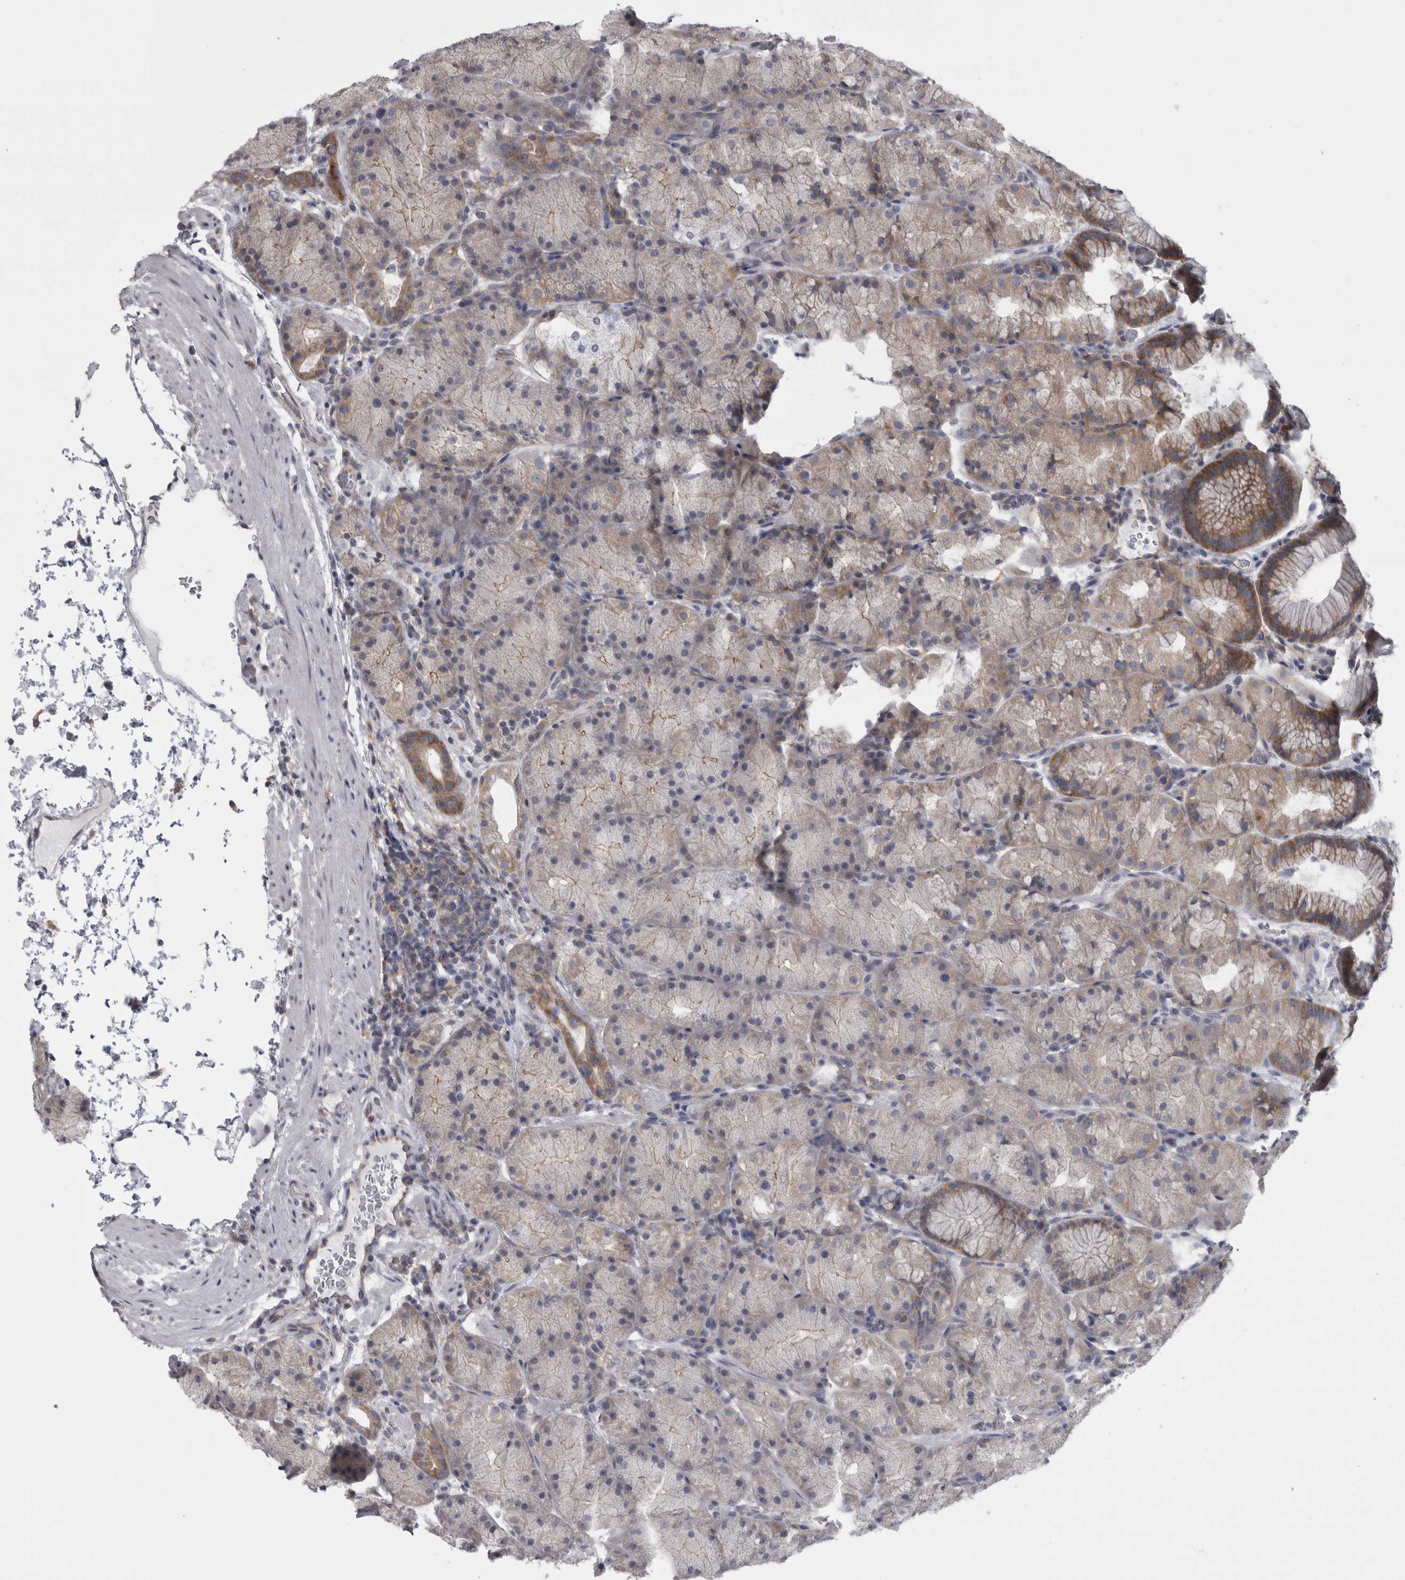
{"staining": {"intensity": "moderate", "quantity": "25%-75%", "location": "cytoplasmic/membranous"}, "tissue": "stomach", "cell_type": "Glandular cells", "image_type": "normal", "snomed": [{"axis": "morphology", "description": "Normal tissue, NOS"}, {"axis": "topography", "description": "Stomach, upper"}, {"axis": "topography", "description": "Stomach"}], "caption": "Immunohistochemical staining of unremarkable stomach displays moderate cytoplasmic/membranous protein expression in about 25%-75% of glandular cells.", "gene": "PRRC2C", "patient": {"sex": "male", "age": 48}}